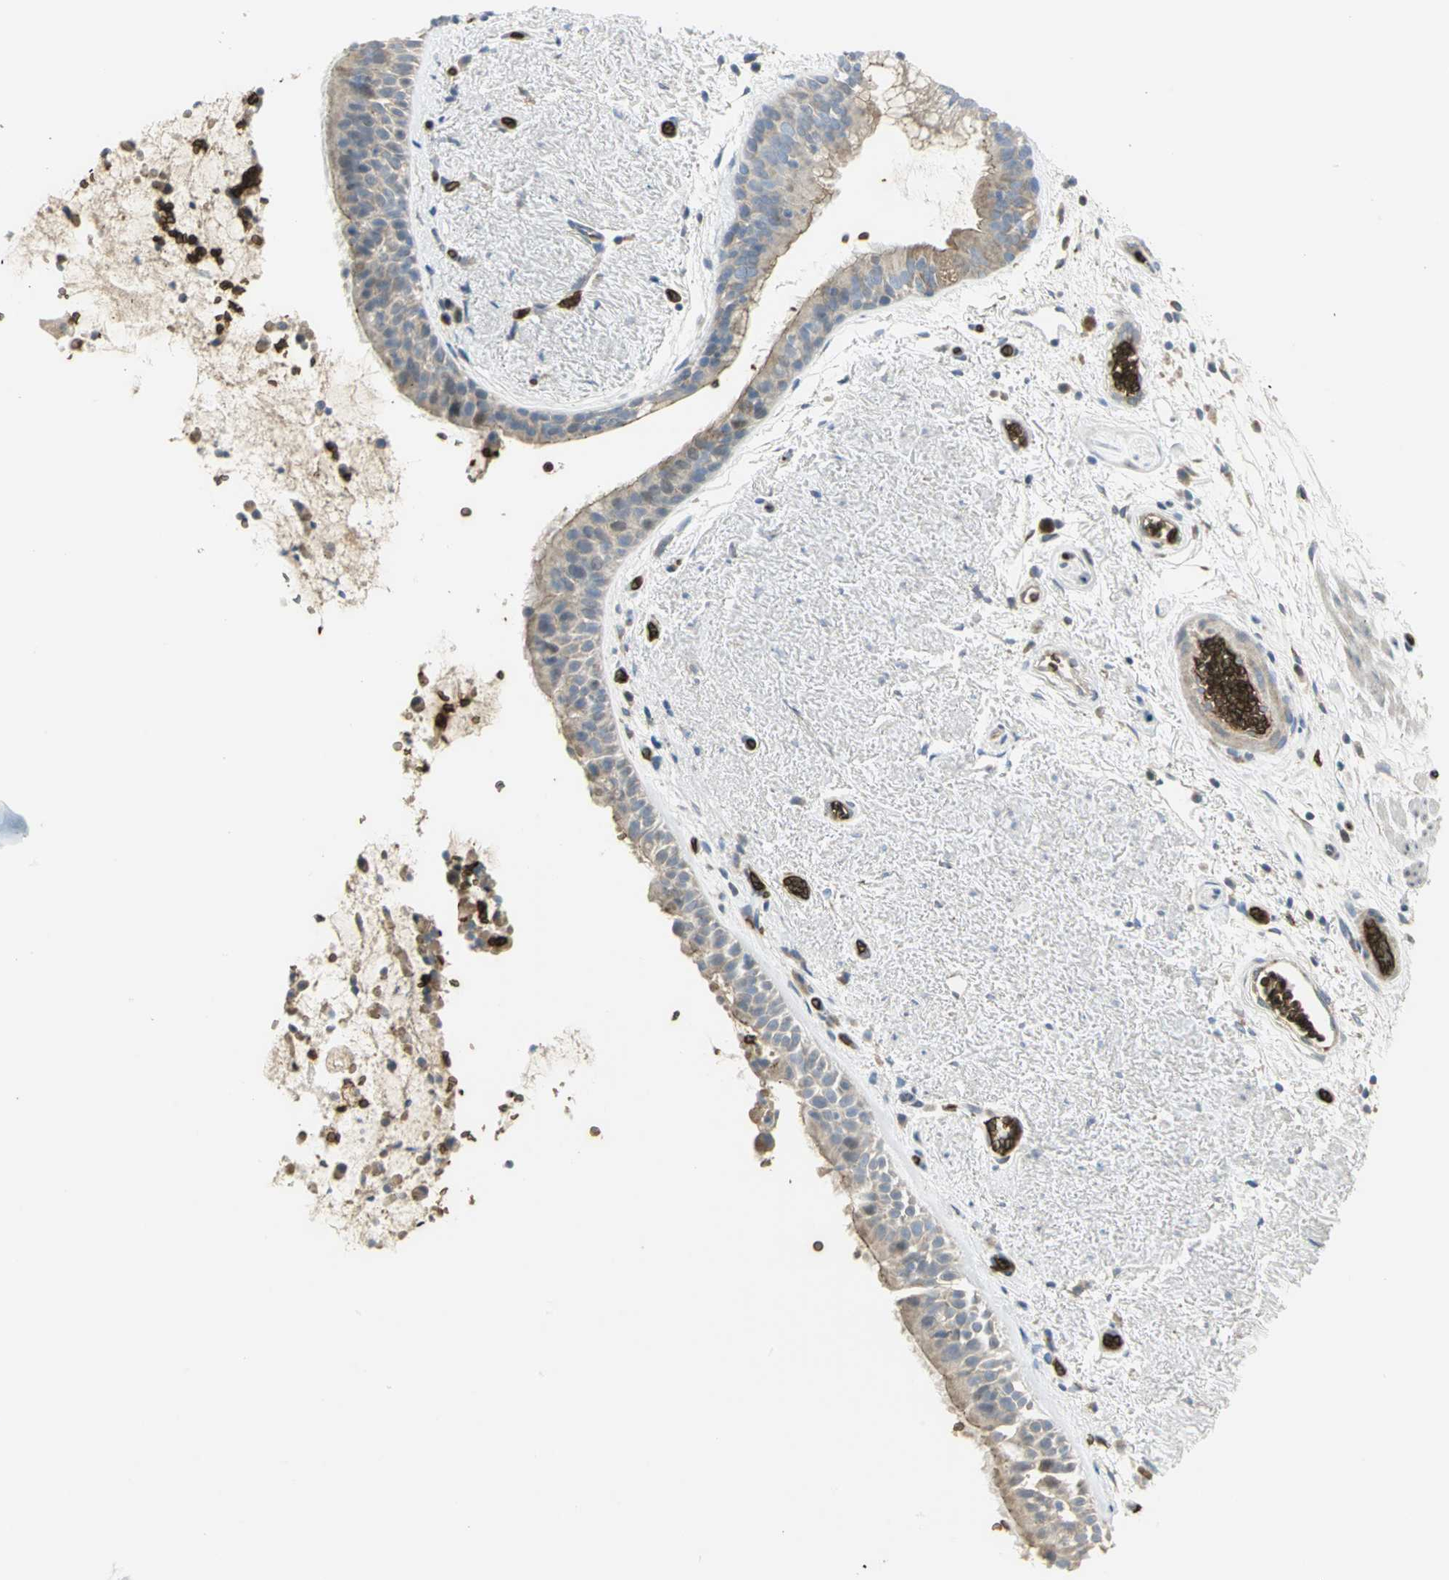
{"staining": {"intensity": "moderate", "quantity": "<25%", "location": "cytoplasmic/membranous"}, "tissue": "bronchus", "cell_type": "Respiratory epithelial cells", "image_type": "normal", "snomed": [{"axis": "morphology", "description": "Normal tissue, NOS"}, {"axis": "topography", "description": "Bronchus"}], "caption": "Benign bronchus was stained to show a protein in brown. There is low levels of moderate cytoplasmic/membranous staining in about <25% of respiratory epithelial cells. The protein of interest is shown in brown color, while the nuclei are stained blue.", "gene": "ANK1", "patient": {"sex": "female", "age": 54}}